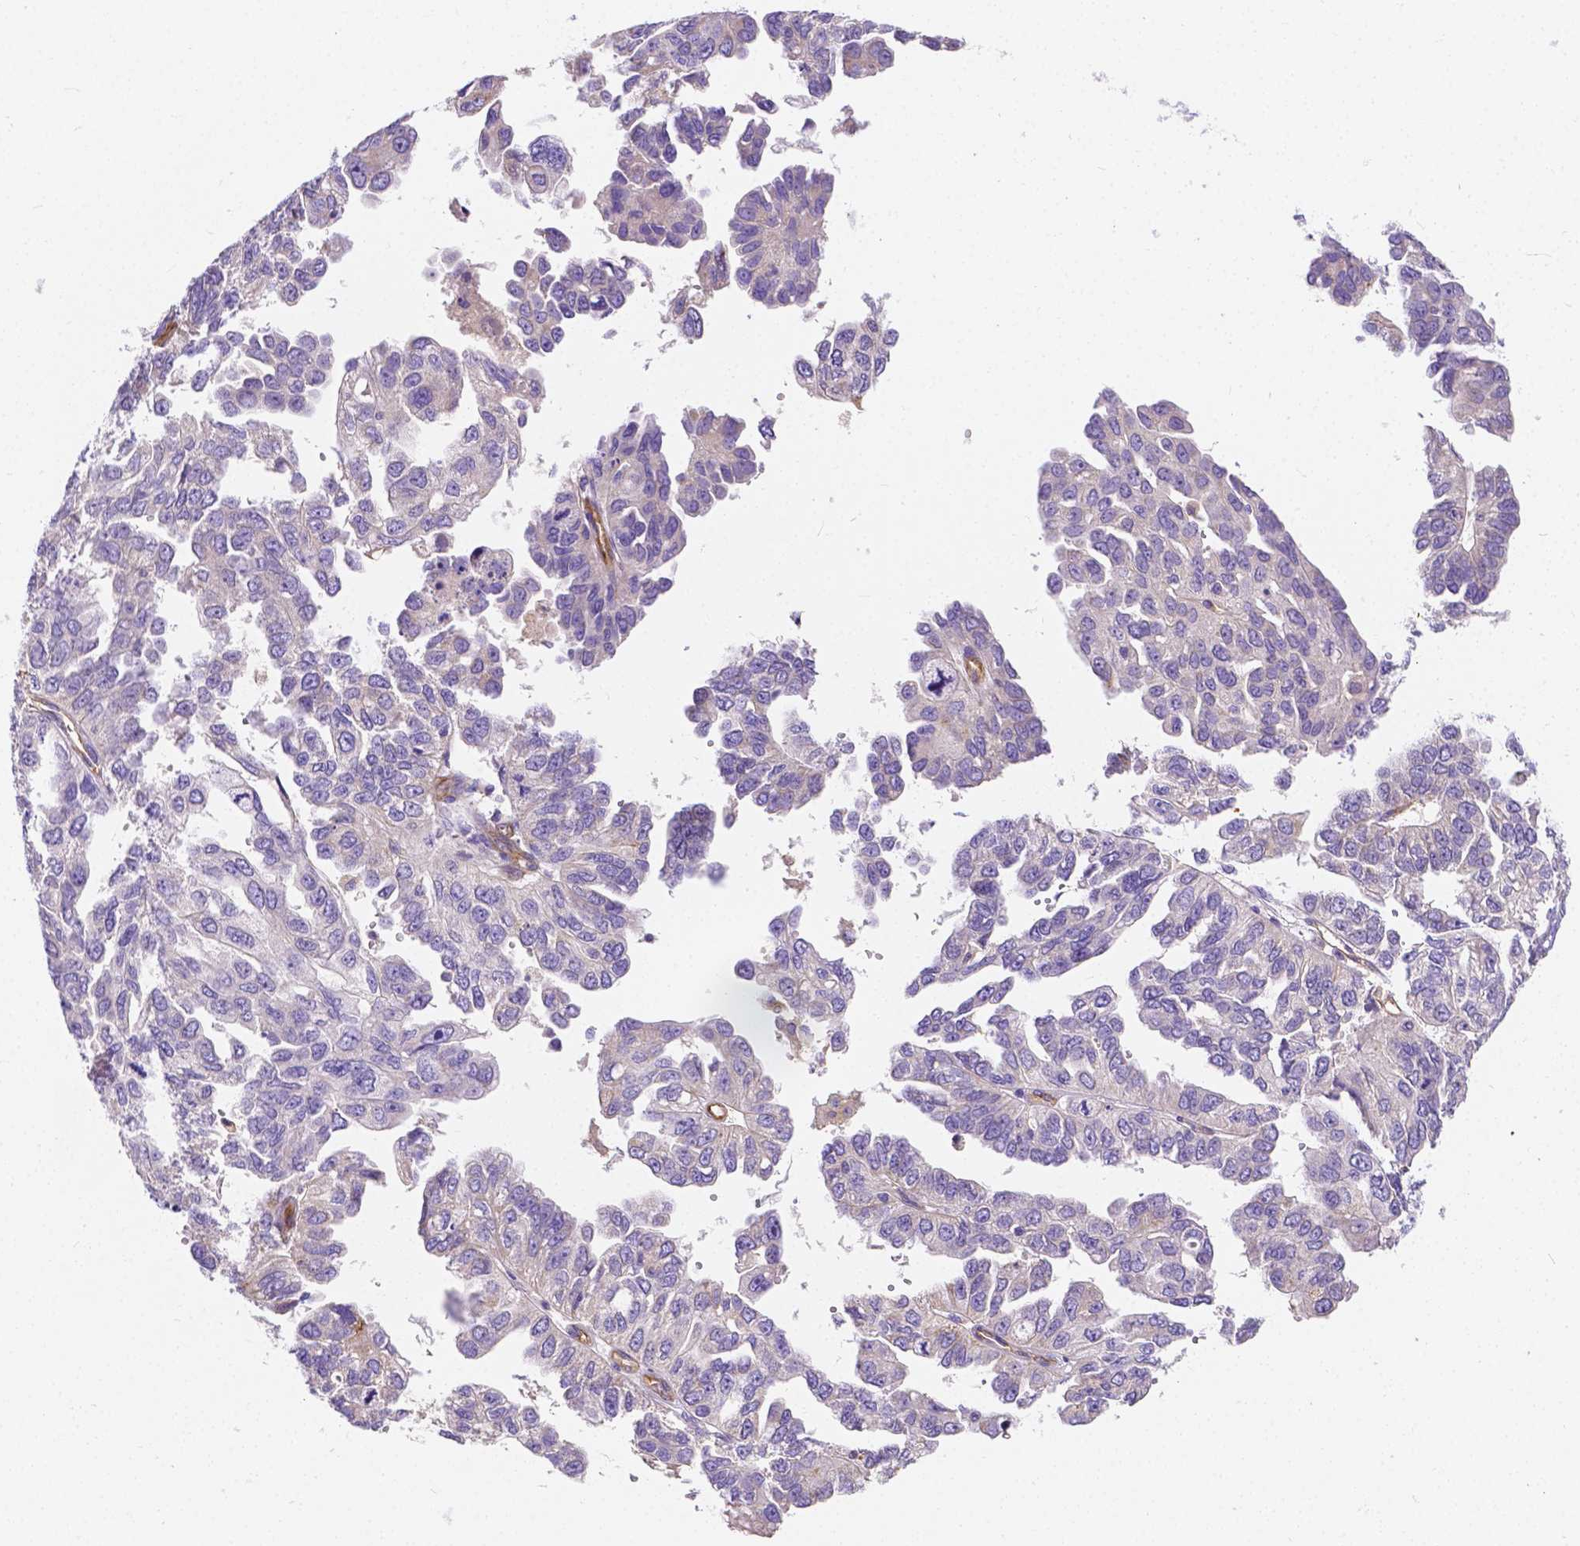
{"staining": {"intensity": "negative", "quantity": "none", "location": "none"}, "tissue": "ovarian cancer", "cell_type": "Tumor cells", "image_type": "cancer", "snomed": [{"axis": "morphology", "description": "Cystadenocarcinoma, serous, NOS"}, {"axis": "topography", "description": "Ovary"}], "caption": "Immunohistochemistry (IHC) image of neoplastic tissue: ovarian serous cystadenocarcinoma stained with DAB exhibits no significant protein staining in tumor cells.", "gene": "RAB20", "patient": {"sex": "female", "age": 53}}